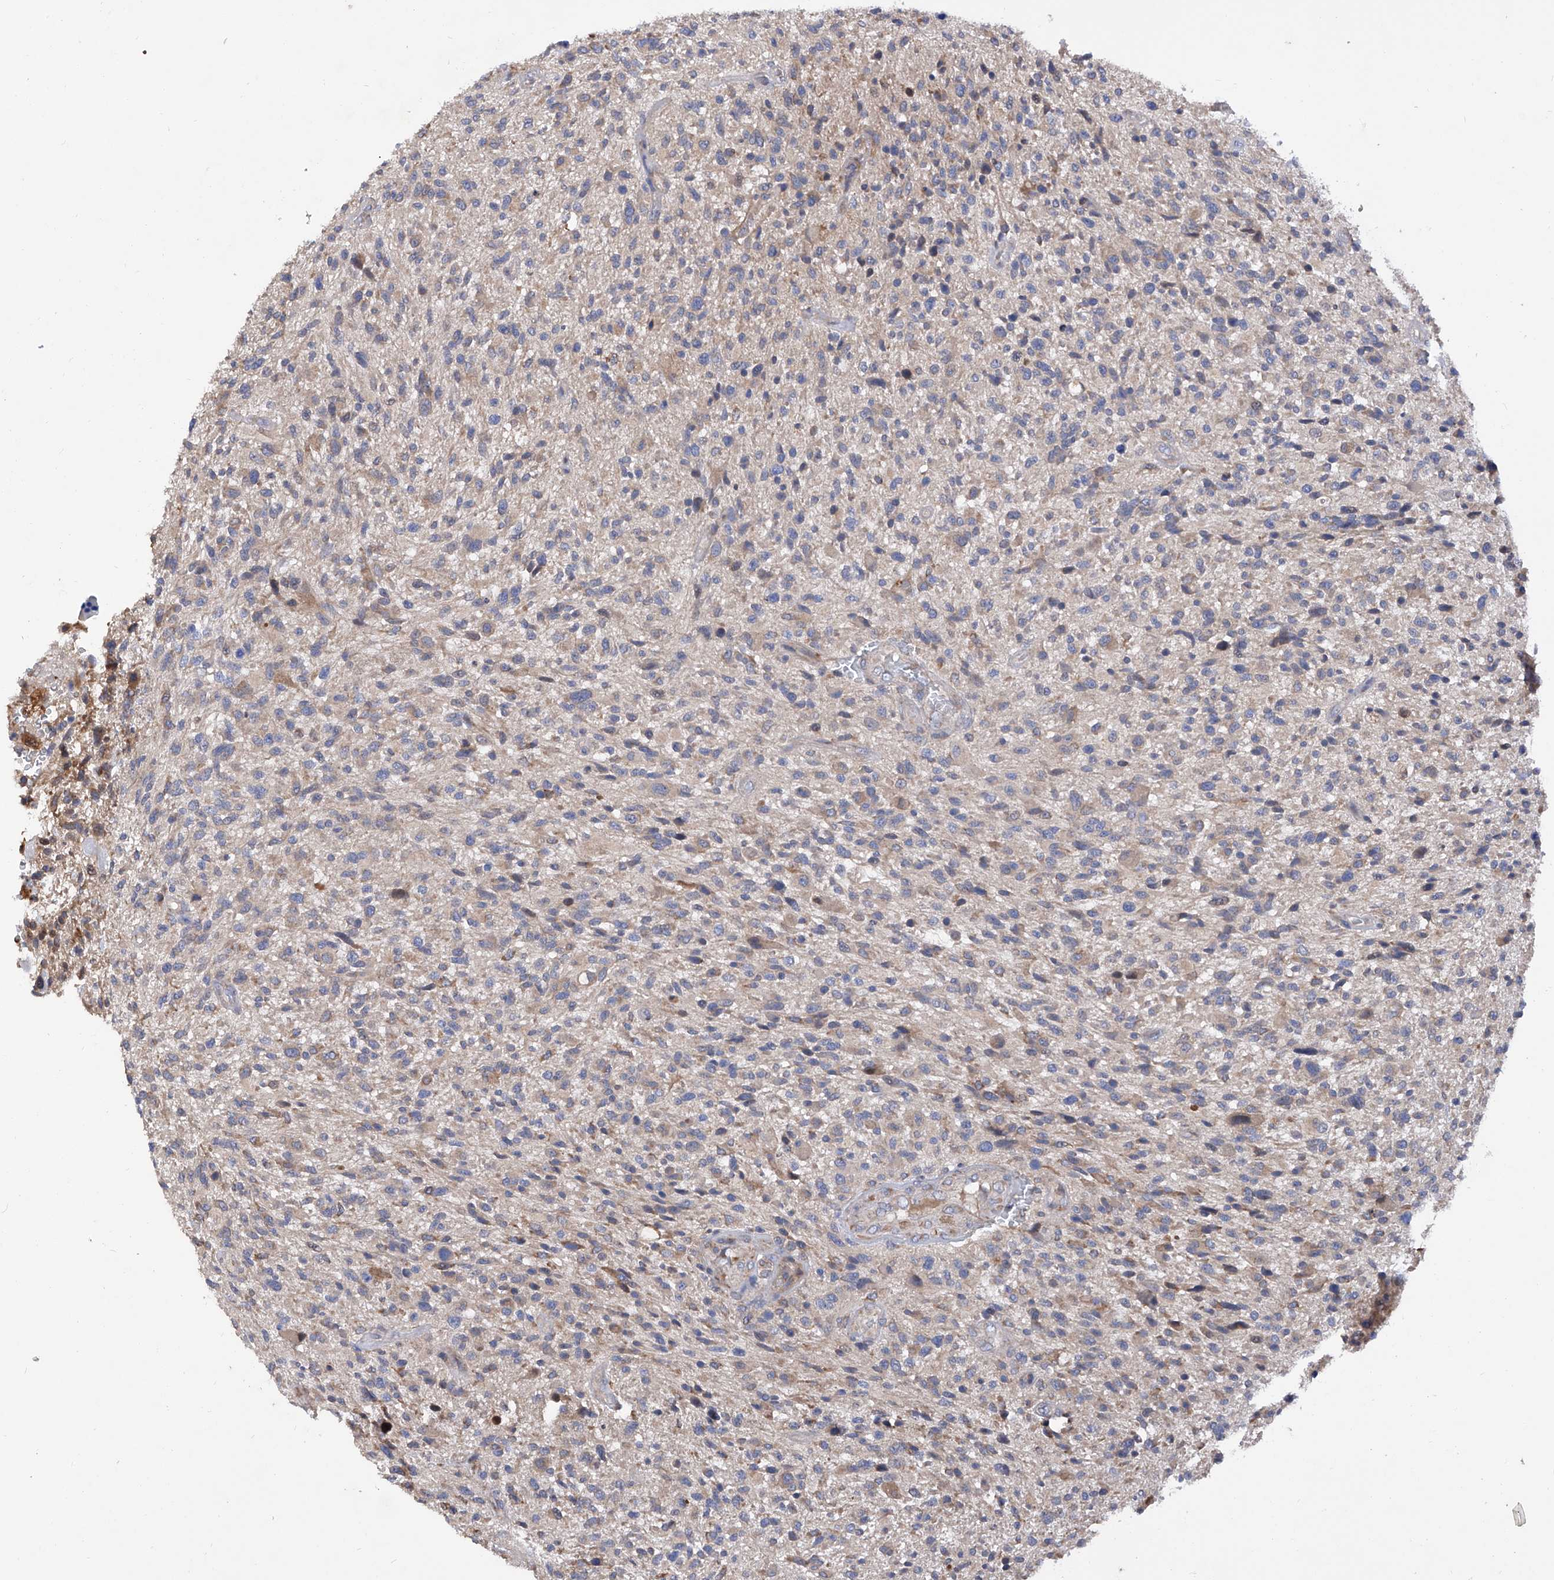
{"staining": {"intensity": "weak", "quantity": "25%-75%", "location": "cytoplasmic/membranous"}, "tissue": "glioma", "cell_type": "Tumor cells", "image_type": "cancer", "snomed": [{"axis": "morphology", "description": "Glioma, malignant, High grade"}, {"axis": "topography", "description": "Brain"}], "caption": "Weak cytoplasmic/membranous positivity for a protein is appreciated in approximately 25%-75% of tumor cells of malignant high-grade glioma using IHC.", "gene": "INPP5B", "patient": {"sex": "male", "age": 47}}